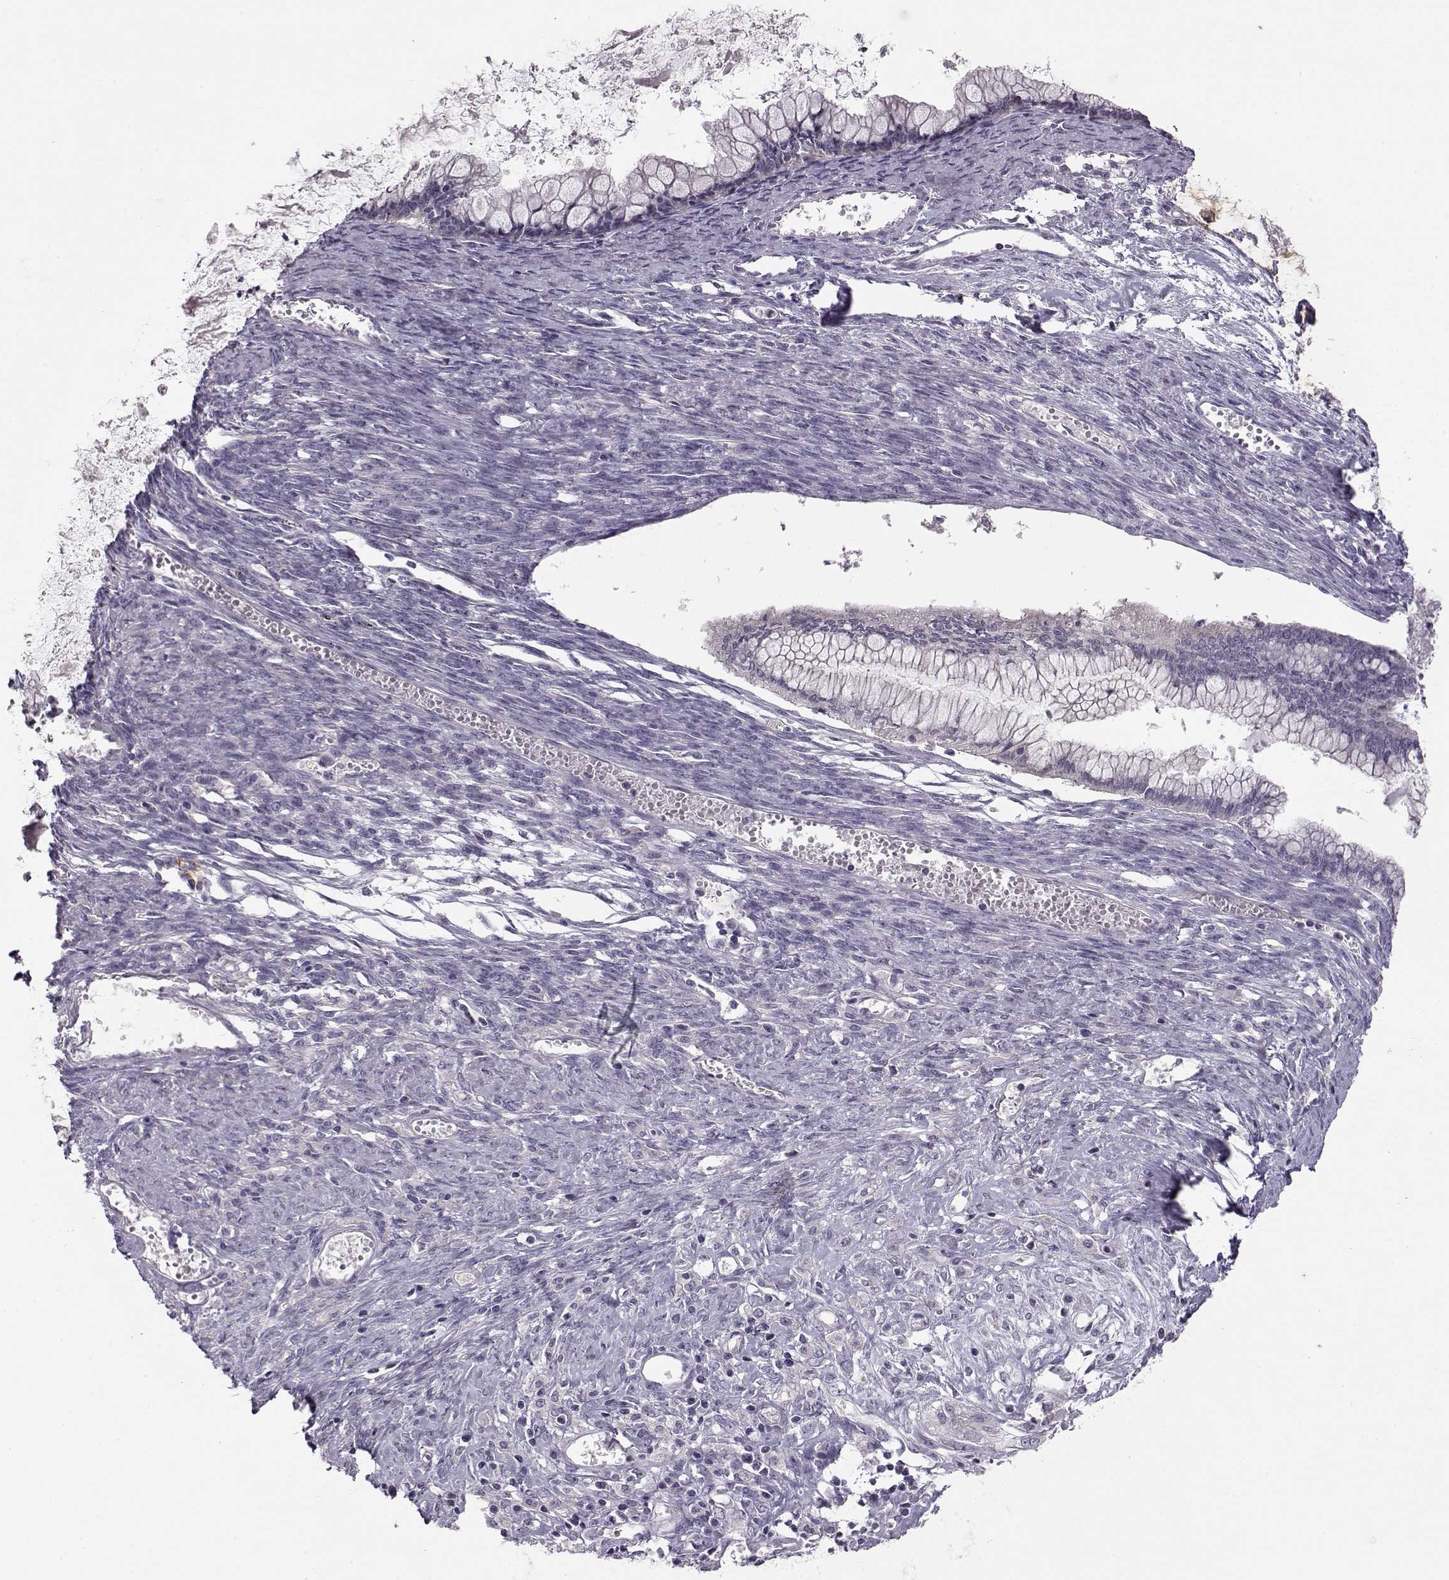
{"staining": {"intensity": "negative", "quantity": "none", "location": "none"}, "tissue": "ovarian cancer", "cell_type": "Tumor cells", "image_type": "cancer", "snomed": [{"axis": "morphology", "description": "Cystadenocarcinoma, mucinous, NOS"}, {"axis": "topography", "description": "Ovary"}], "caption": "Immunohistochemistry histopathology image of human ovarian cancer stained for a protein (brown), which exhibits no staining in tumor cells.", "gene": "GRK1", "patient": {"sex": "female", "age": 67}}